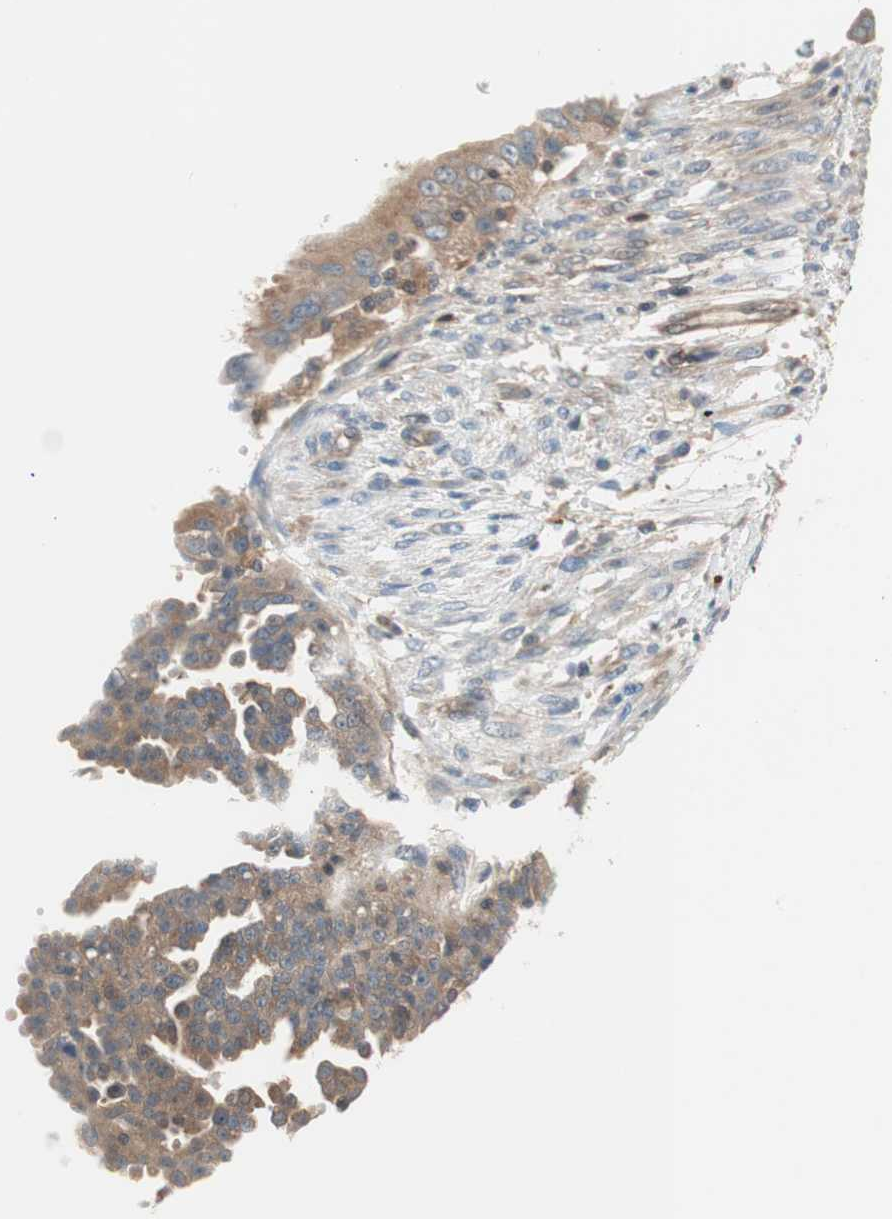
{"staining": {"intensity": "moderate", "quantity": ">75%", "location": "cytoplasmic/membranous"}, "tissue": "ovarian cancer", "cell_type": "Tumor cells", "image_type": "cancer", "snomed": [{"axis": "morphology", "description": "Cystadenocarcinoma, serous, NOS"}, {"axis": "topography", "description": "Ovary"}], "caption": "The histopathology image displays a brown stain indicating the presence of a protein in the cytoplasmic/membranous of tumor cells in ovarian cancer.", "gene": "GALT", "patient": {"sex": "female", "age": 58}}